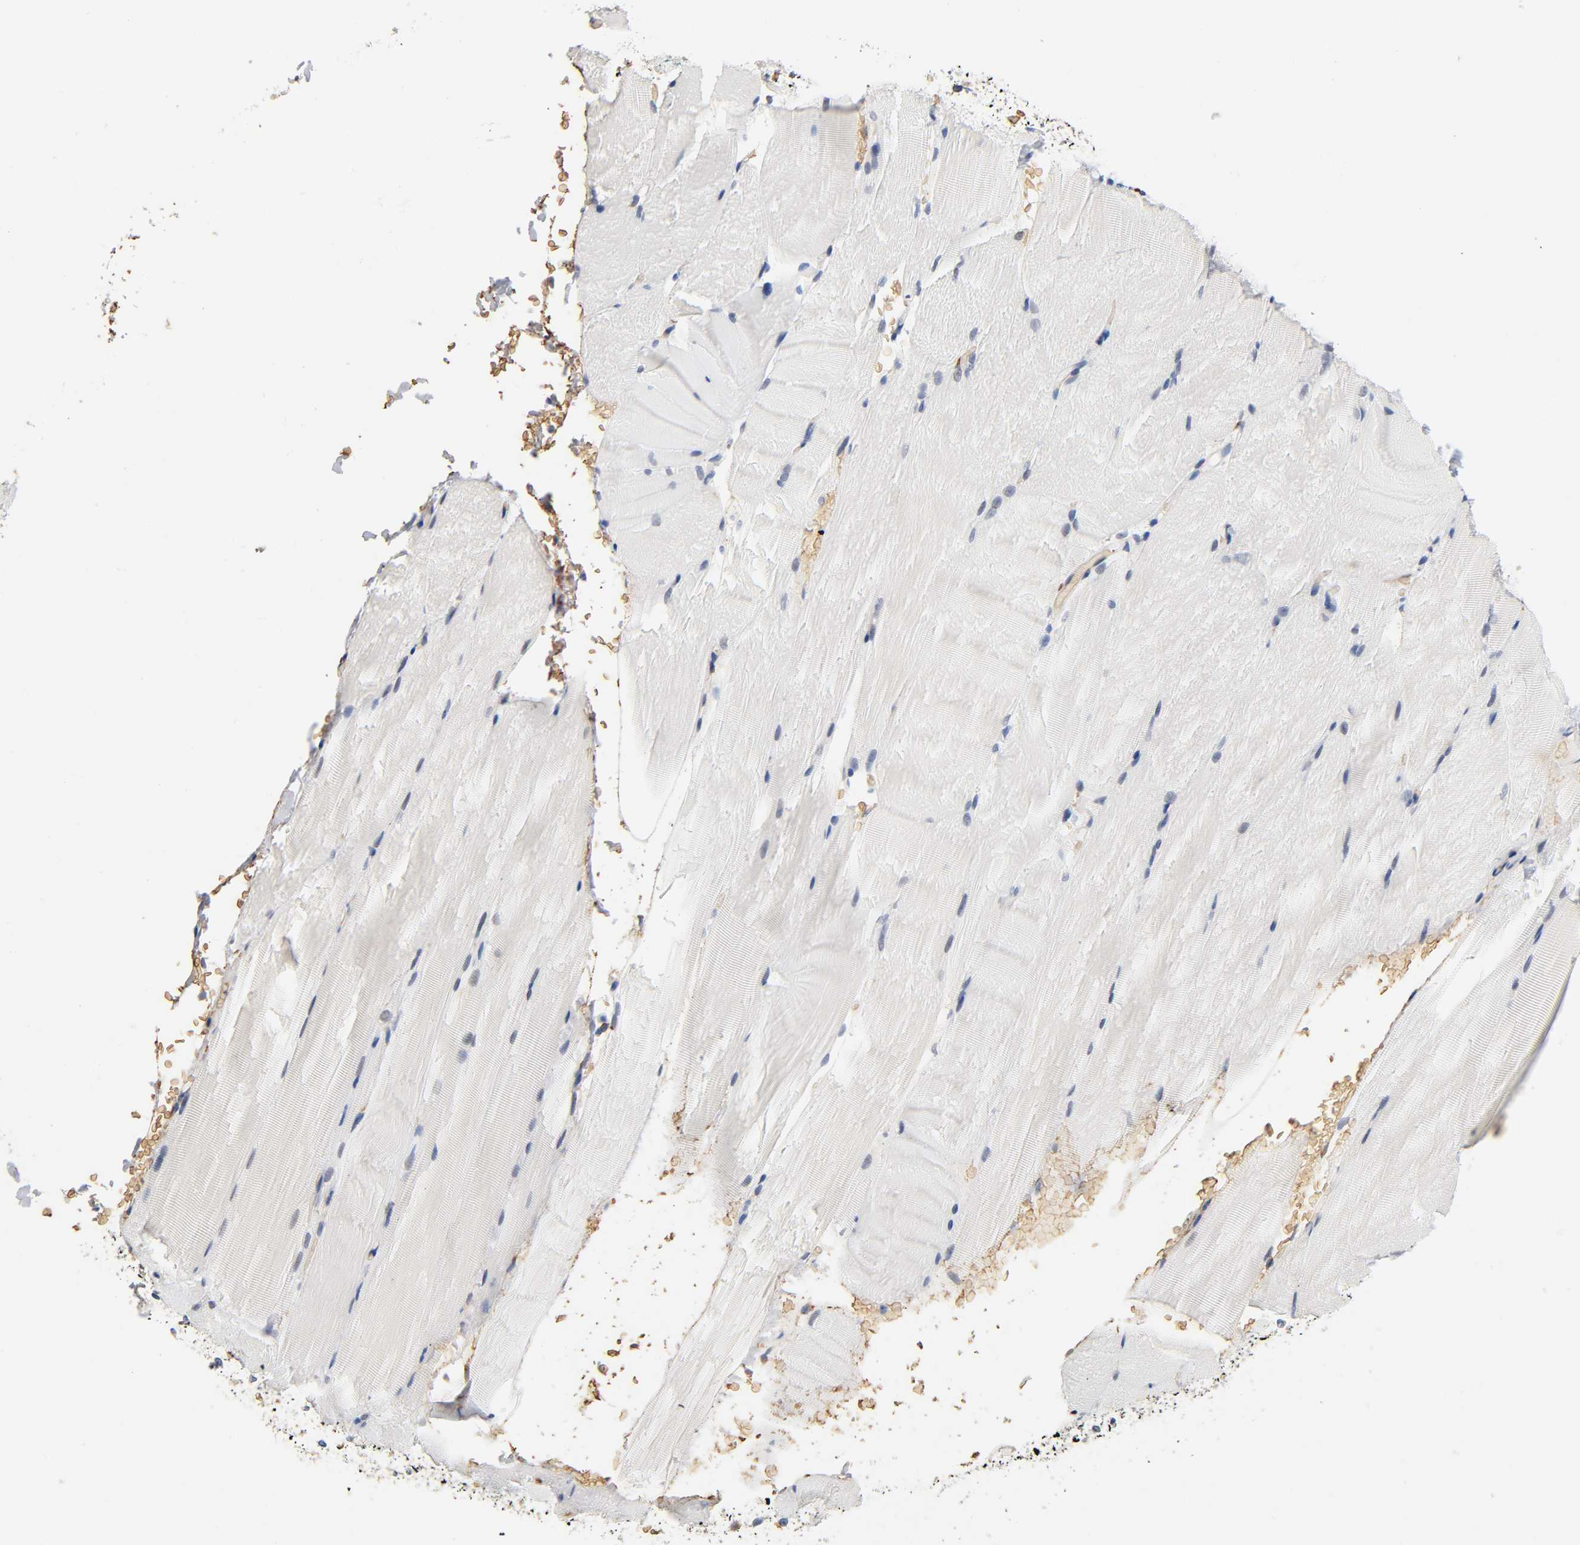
{"staining": {"intensity": "negative", "quantity": "none", "location": "none"}, "tissue": "skeletal muscle", "cell_type": "Myocytes", "image_type": "normal", "snomed": [{"axis": "morphology", "description": "Normal tissue, NOS"}, {"axis": "topography", "description": "Skeletal muscle"}, {"axis": "topography", "description": "Parathyroid gland"}], "caption": "The photomicrograph exhibits no significant staining in myocytes of skeletal muscle.", "gene": "UCKL1", "patient": {"sex": "female", "age": 37}}